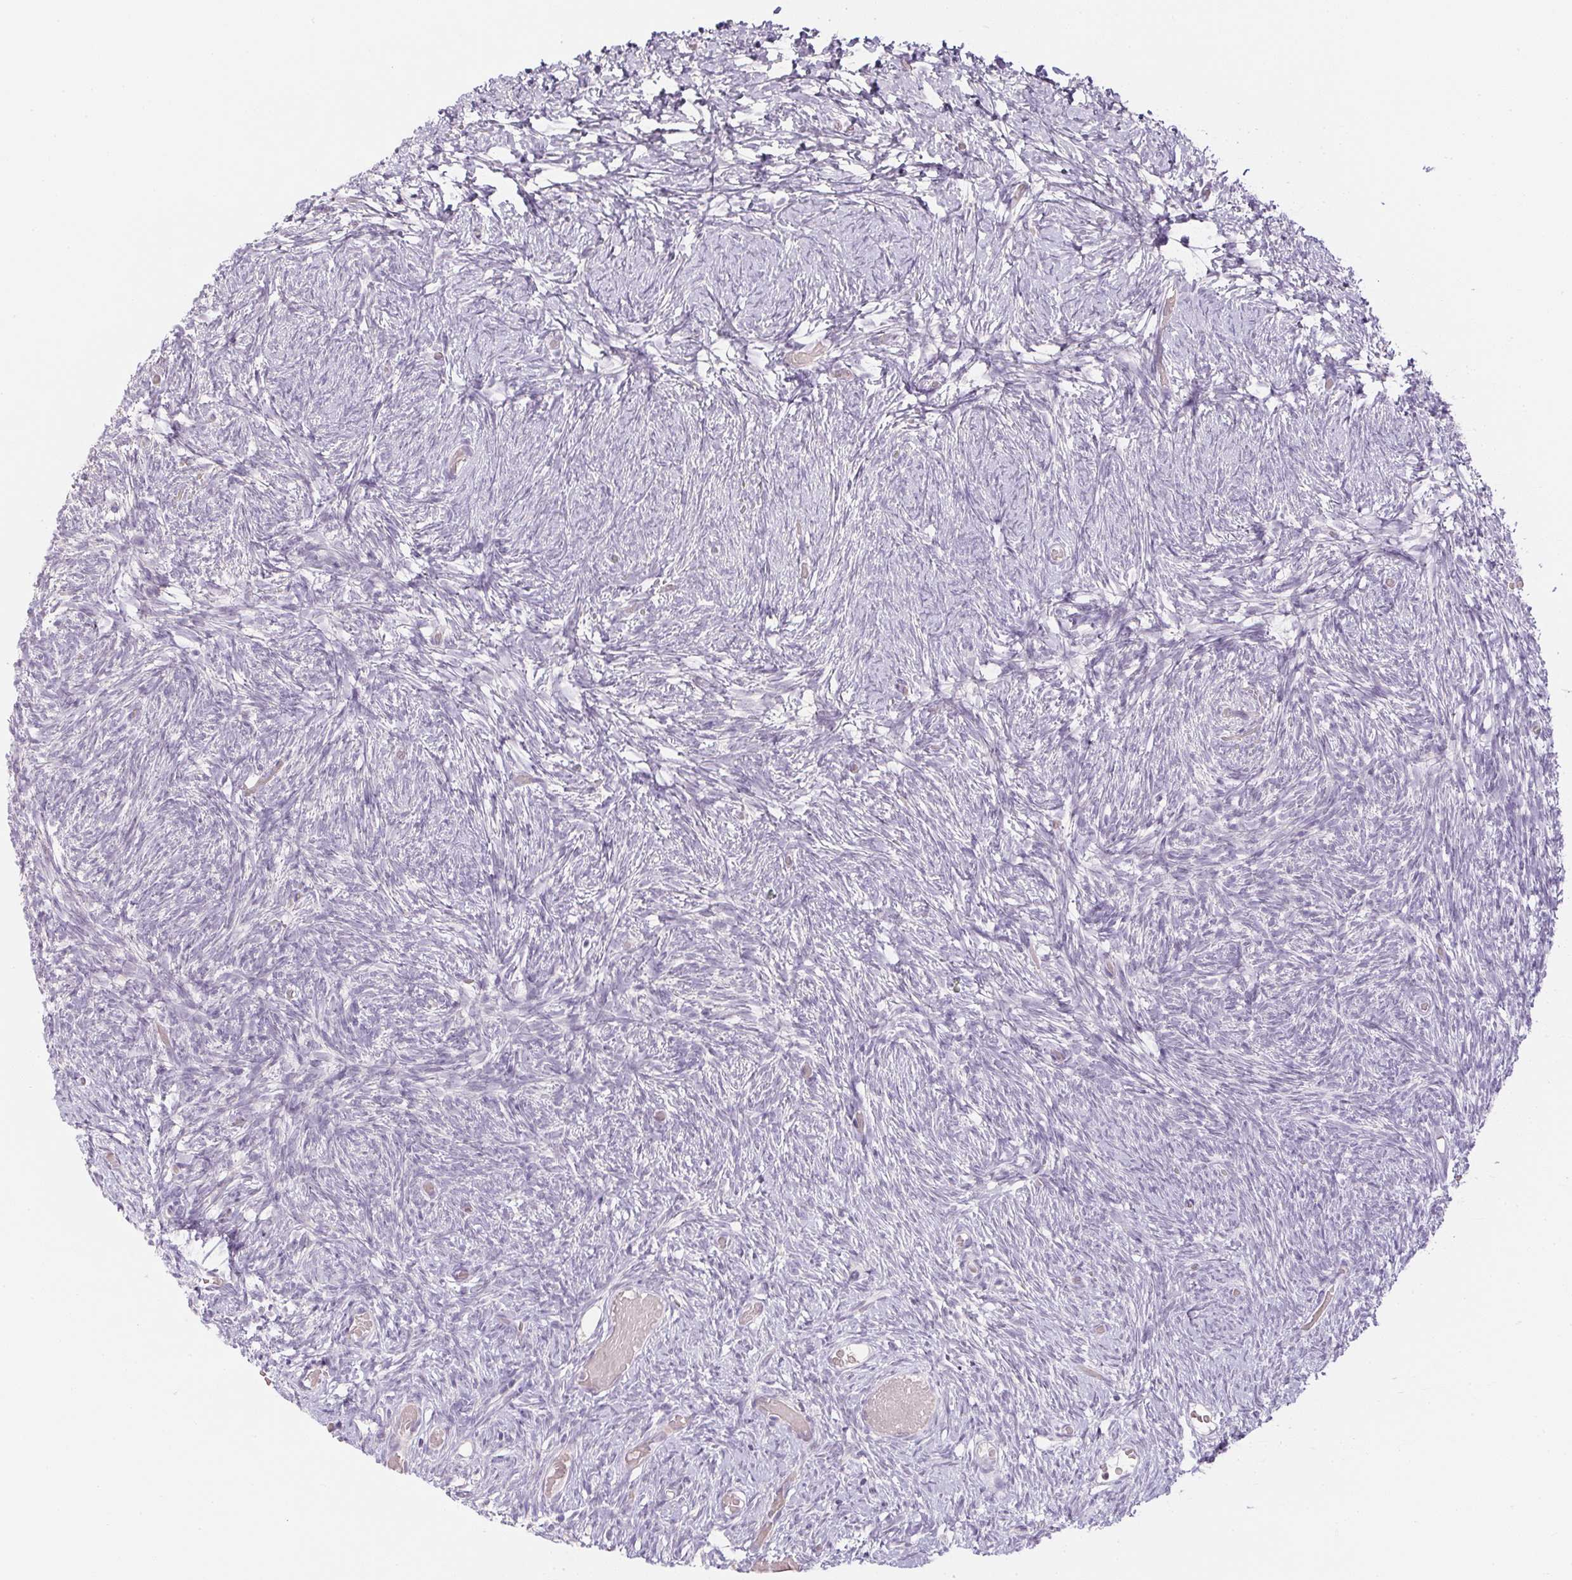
{"staining": {"intensity": "negative", "quantity": "none", "location": "none"}, "tissue": "ovary", "cell_type": "Follicle cells", "image_type": "normal", "snomed": [{"axis": "morphology", "description": "Normal tissue, NOS"}, {"axis": "topography", "description": "Ovary"}], "caption": "IHC histopathology image of normal human ovary stained for a protein (brown), which displays no positivity in follicle cells. Brightfield microscopy of immunohistochemistry (IHC) stained with DAB (3,3'-diaminobenzidine) (brown) and hematoxylin (blue), captured at high magnification.", "gene": "CTCFL", "patient": {"sex": "female", "age": 39}}